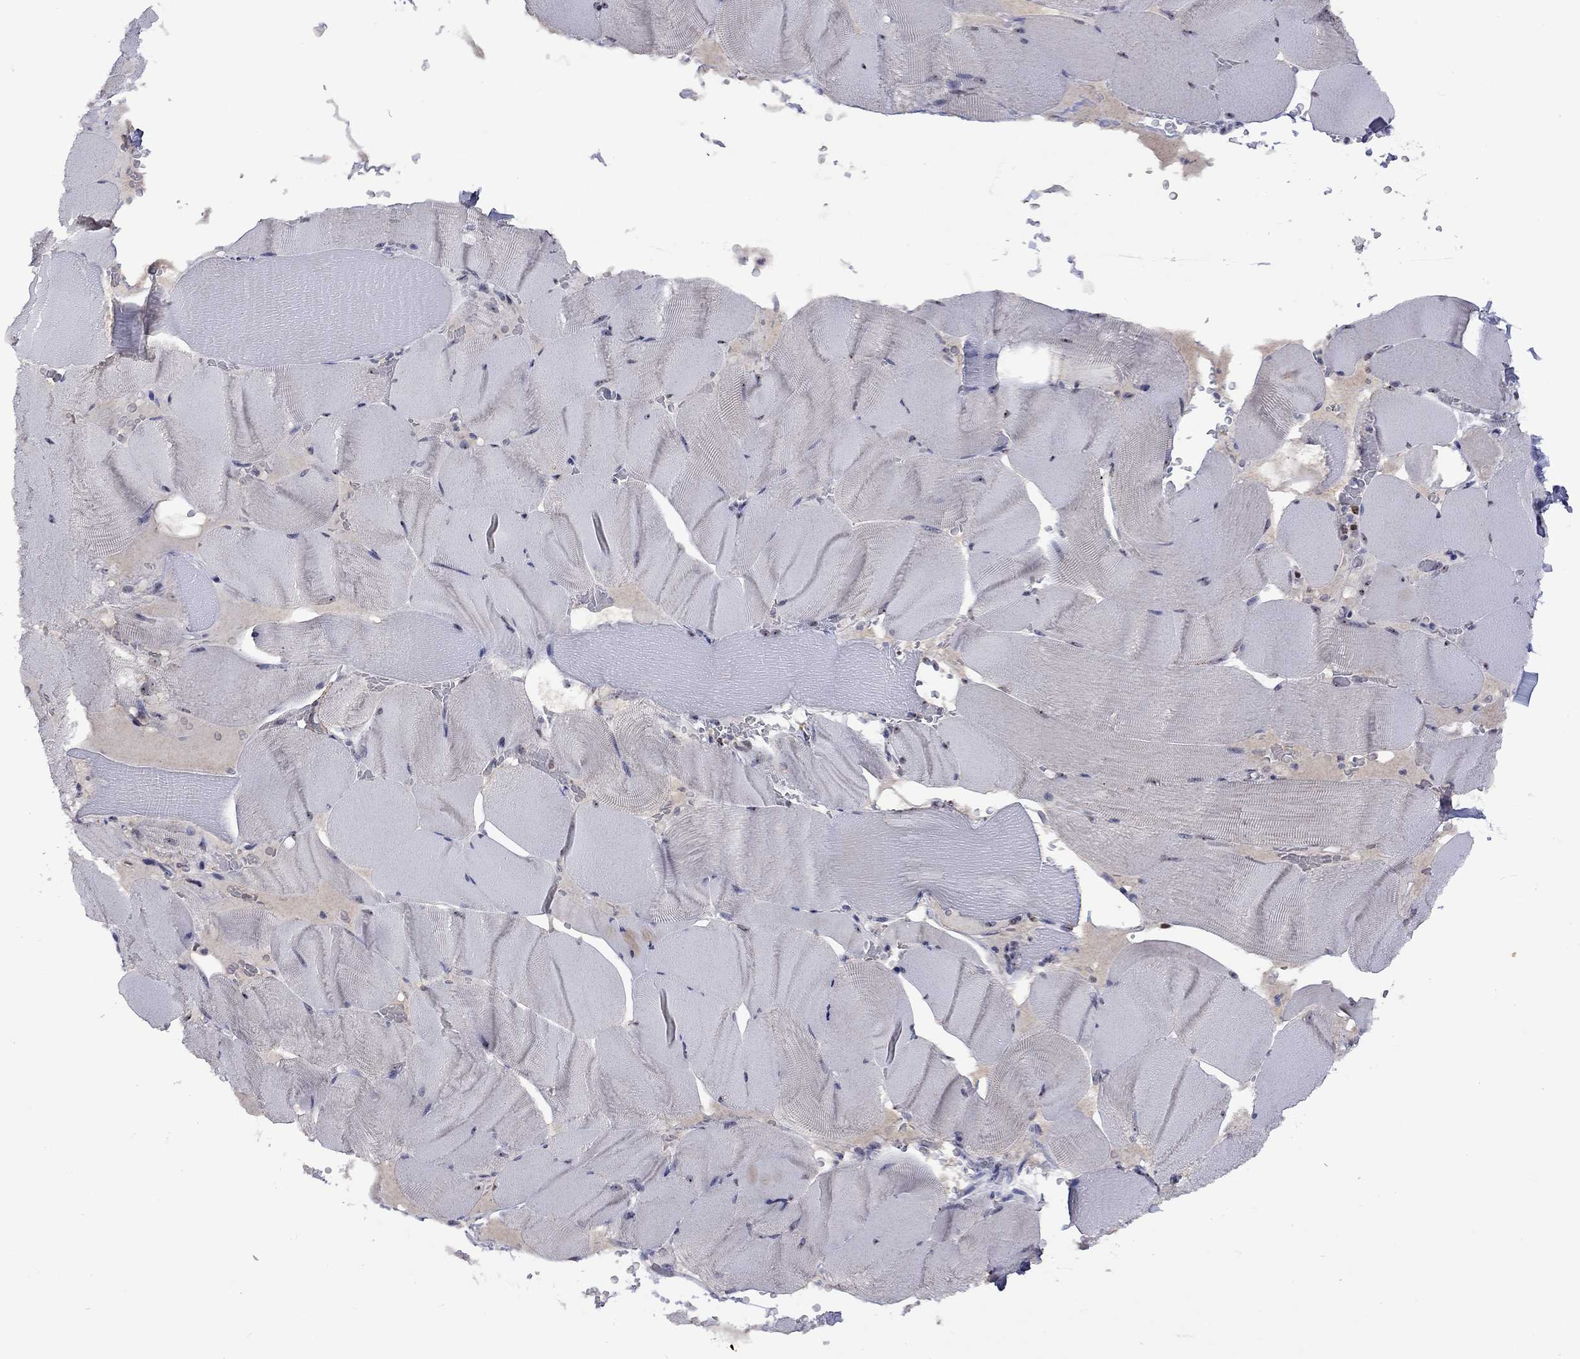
{"staining": {"intensity": "weak", "quantity": "<25%", "location": "nuclear"}, "tissue": "skeletal muscle", "cell_type": "Myocytes", "image_type": "normal", "snomed": [{"axis": "morphology", "description": "Normal tissue, NOS"}, {"axis": "topography", "description": "Skeletal muscle"}], "caption": "An immunohistochemistry (IHC) photomicrograph of unremarkable skeletal muscle is shown. There is no staining in myocytes of skeletal muscle.", "gene": "SPOUT1", "patient": {"sex": "male", "age": 56}}